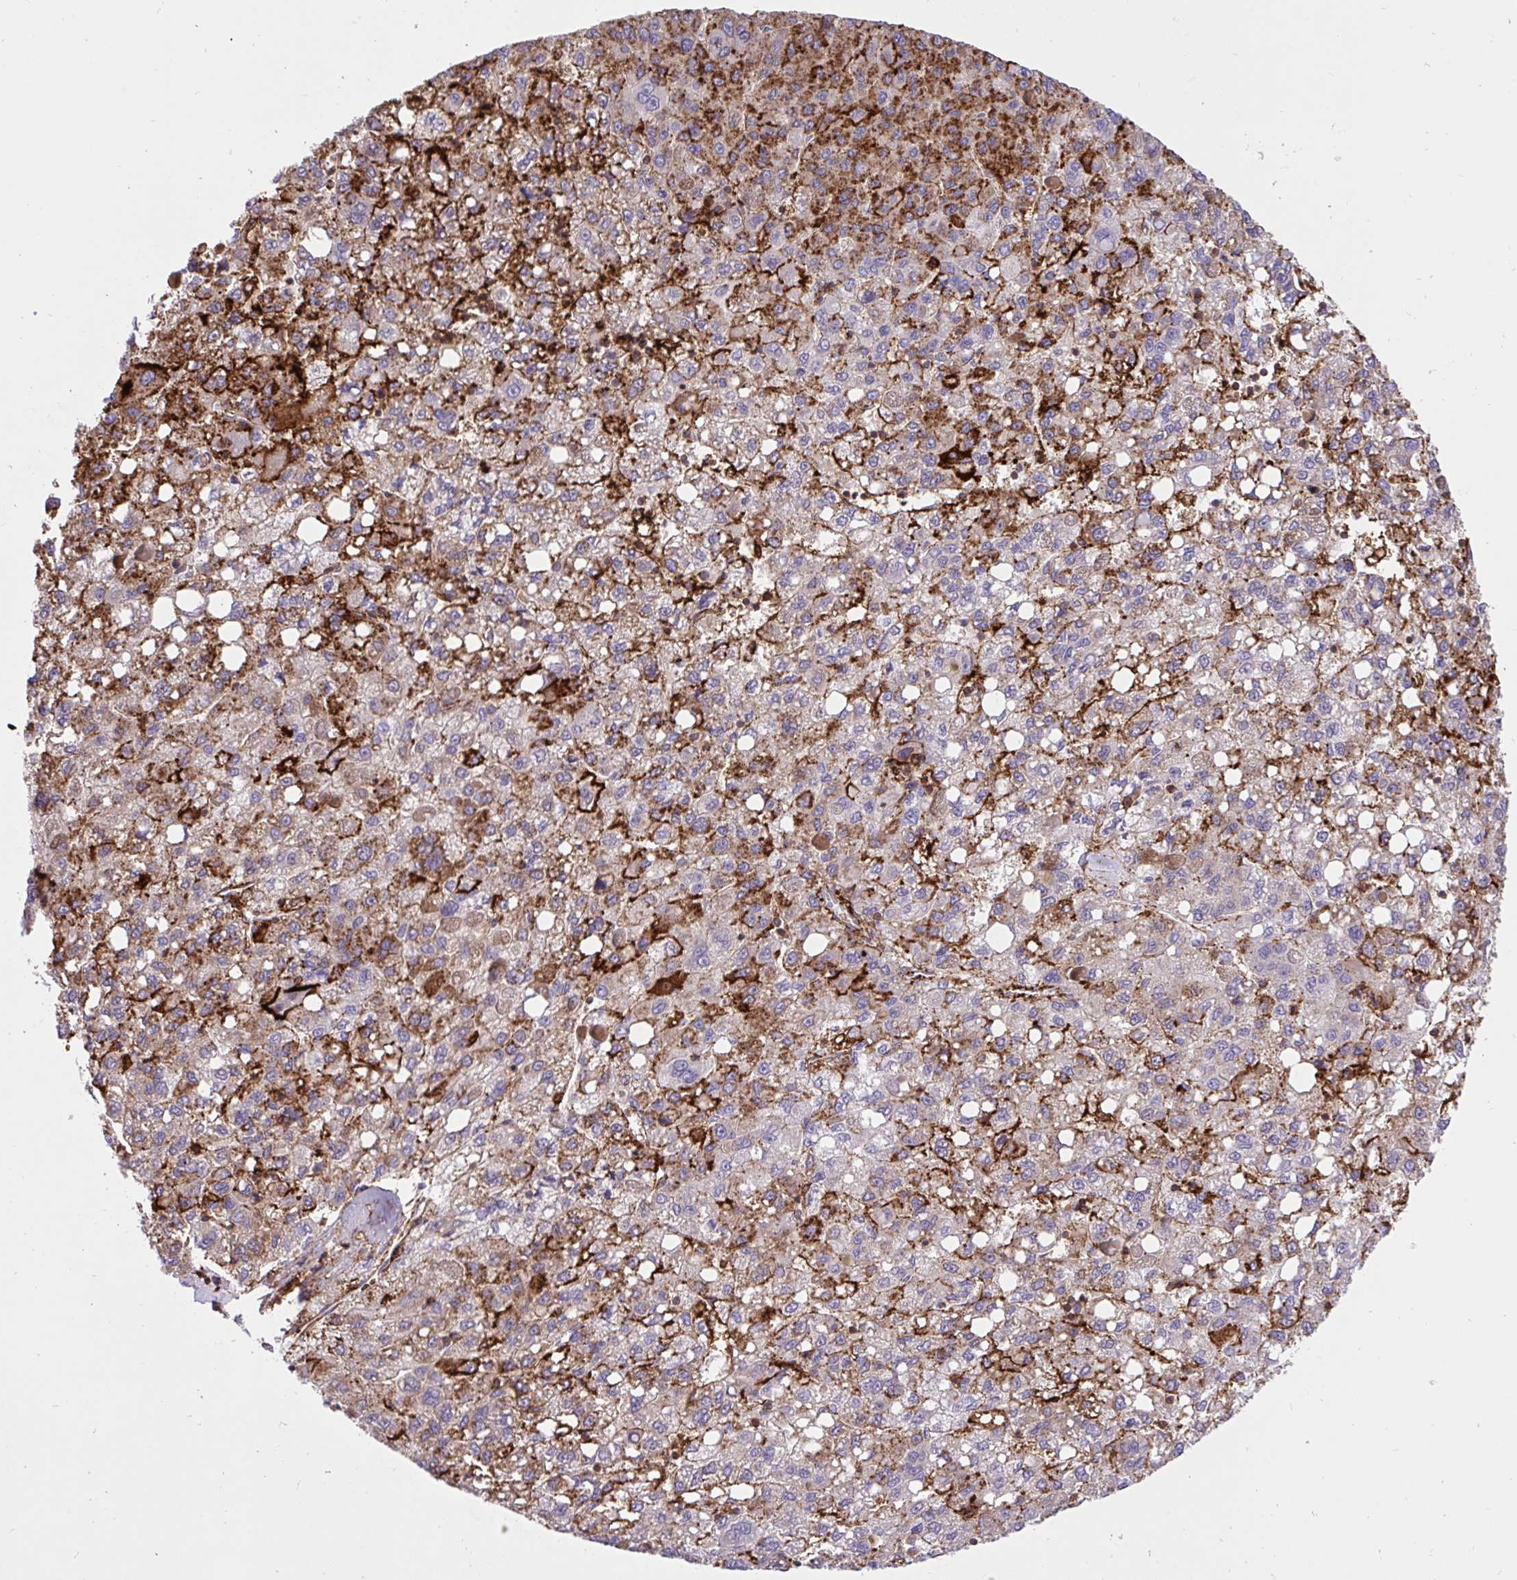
{"staining": {"intensity": "strong", "quantity": "25%-75%", "location": "cytoplasmic/membranous"}, "tissue": "liver cancer", "cell_type": "Tumor cells", "image_type": "cancer", "snomed": [{"axis": "morphology", "description": "Carcinoma, Hepatocellular, NOS"}, {"axis": "topography", "description": "Liver"}], "caption": "DAB (3,3'-diaminobenzidine) immunohistochemical staining of human liver cancer (hepatocellular carcinoma) exhibits strong cytoplasmic/membranous protein positivity in about 25%-75% of tumor cells.", "gene": "ERI1", "patient": {"sex": "female", "age": 82}}